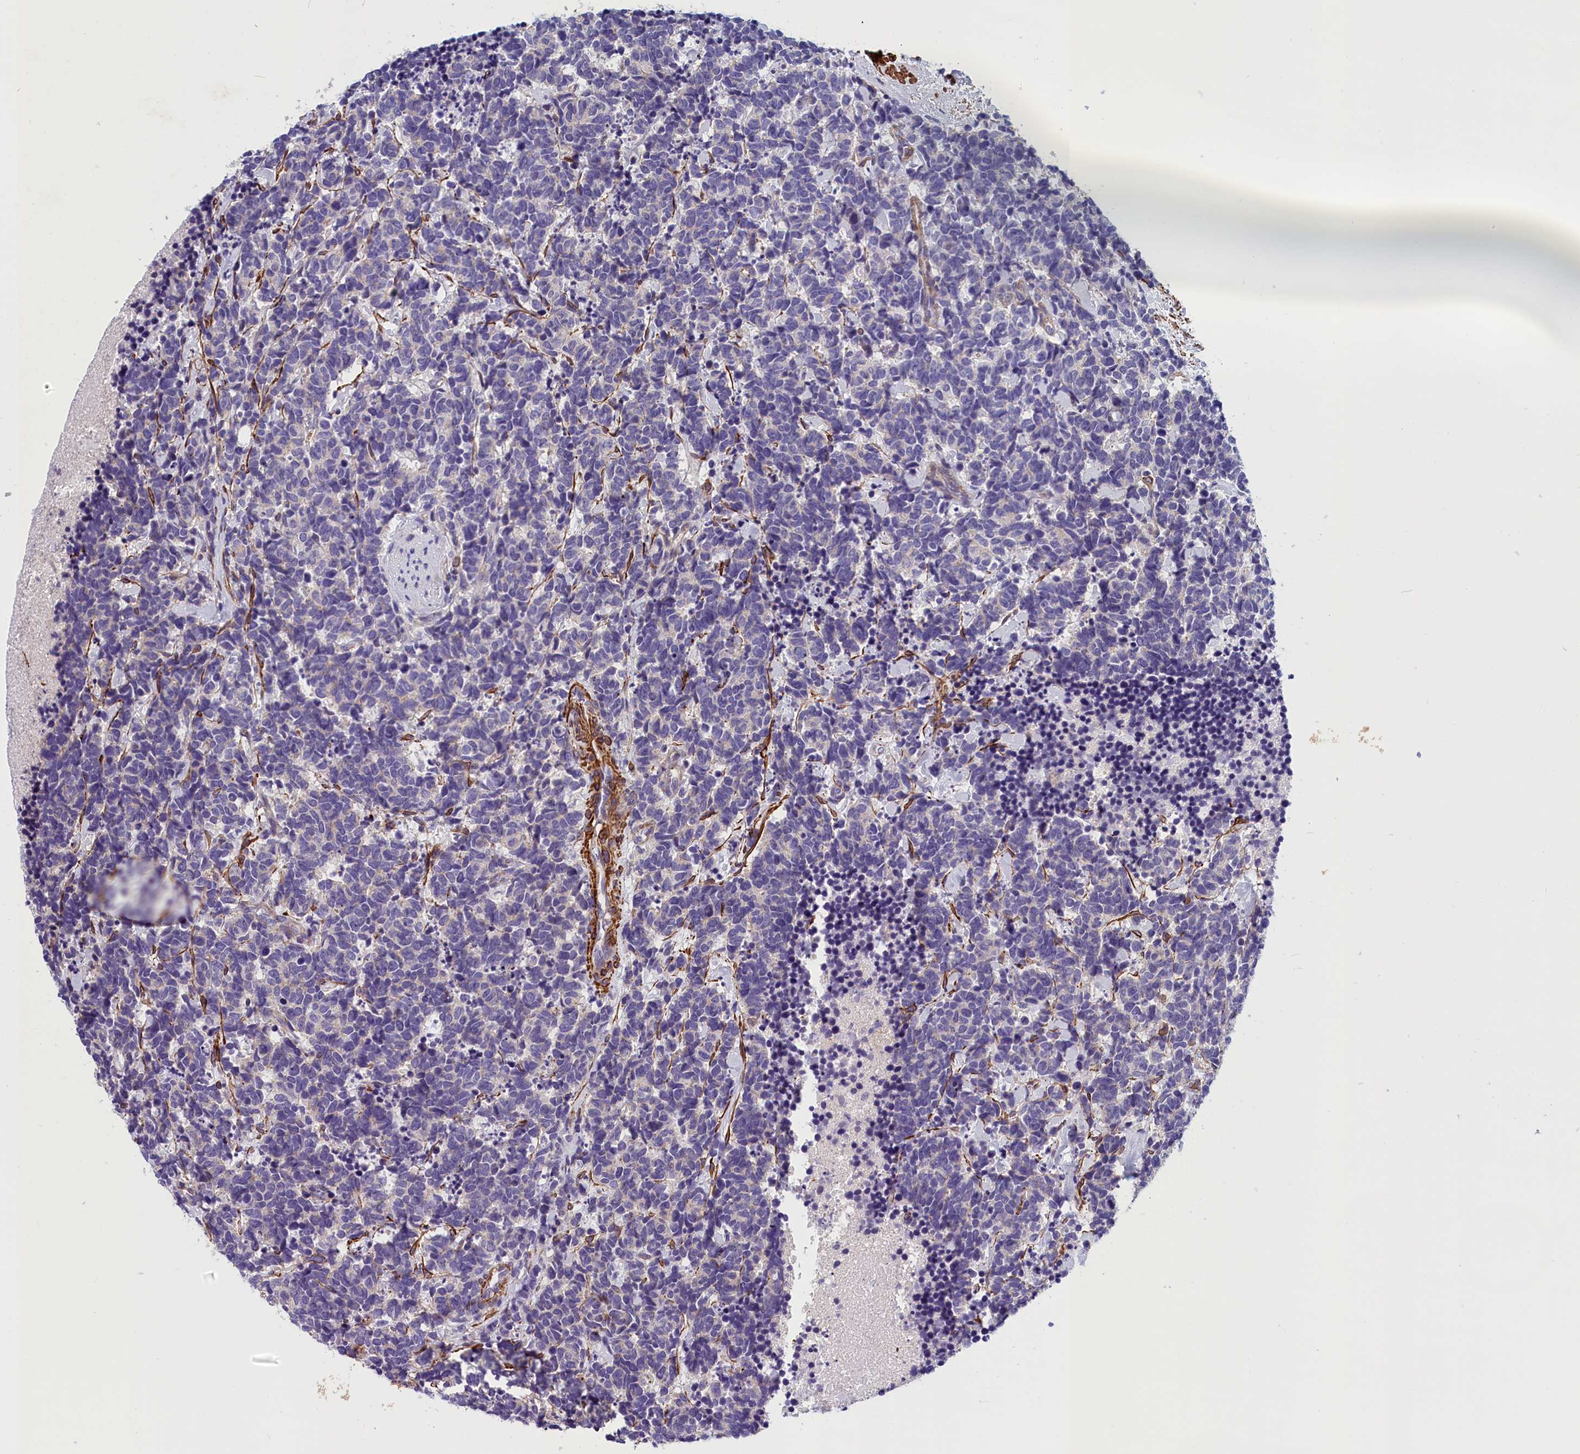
{"staining": {"intensity": "negative", "quantity": "none", "location": "none"}, "tissue": "carcinoid", "cell_type": "Tumor cells", "image_type": "cancer", "snomed": [{"axis": "morphology", "description": "Carcinoma, NOS"}, {"axis": "morphology", "description": "Carcinoid, malignant, NOS"}, {"axis": "topography", "description": "Prostate"}], "caption": "The image displays no staining of tumor cells in carcinoid. Brightfield microscopy of immunohistochemistry (IHC) stained with DAB (brown) and hematoxylin (blue), captured at high magnification.", "gene": "BCL2L13", "patient": {"sex": "male", "age": 57}}